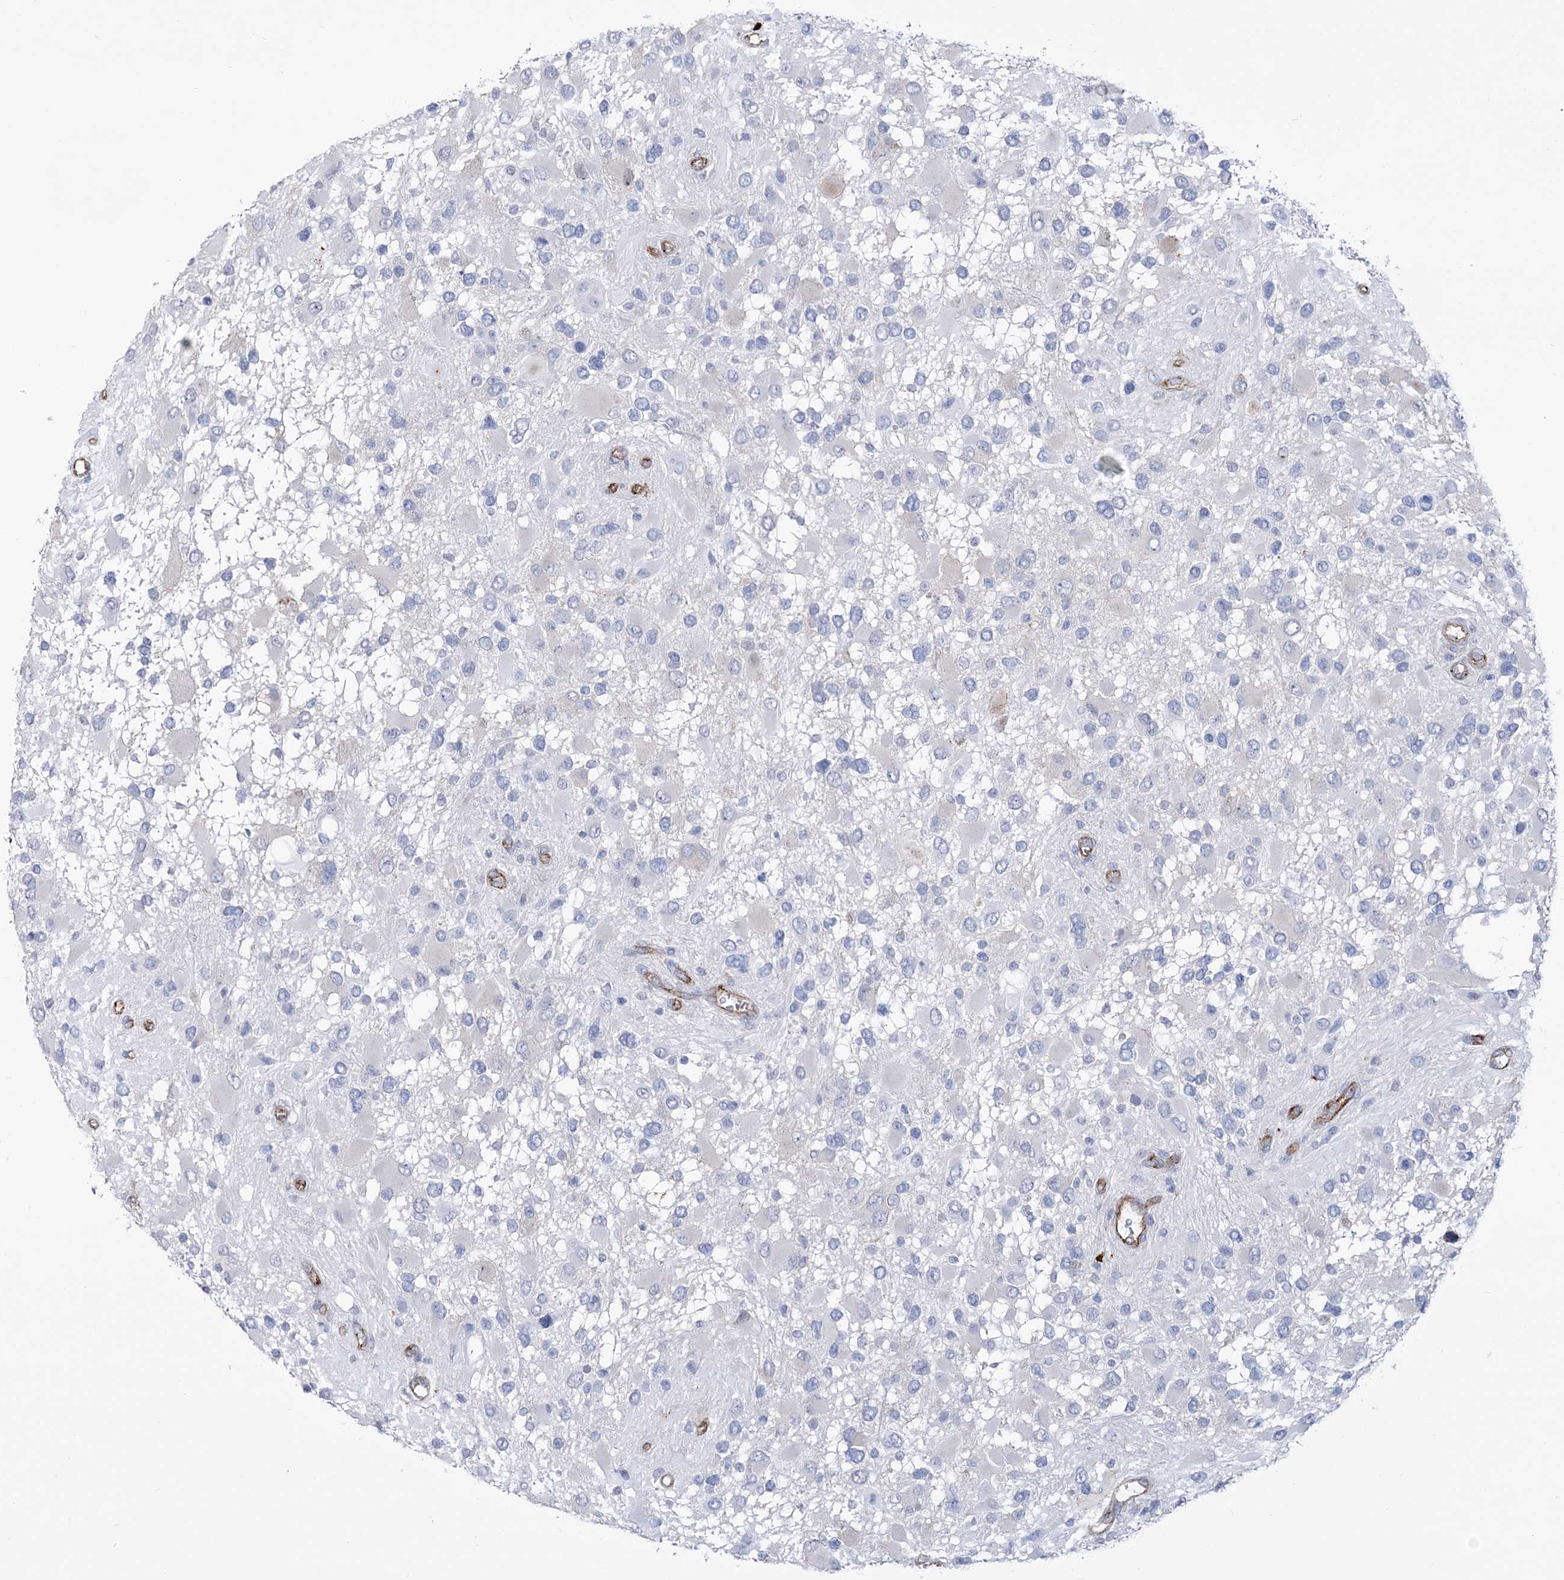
{"staining": {"intensity": "negative", "quantity": "none", "location": "none"}, "tissue": "glioma", "cell_type": "Tumor cells", "image_type": "cancer", "snomed": [{"axis": "morphology", "description": "Glioma, malignant, High grade"}, {"axis": "topography", "description": "Brain"}], "caption": "Human malignant glioma (high-grade) stained for a protein using immunohistochemistry (IHC) displays no positivity in tumor cells.", "gene": "RAB11FIP5", "patient": {"sex": "male", "age": 53}}